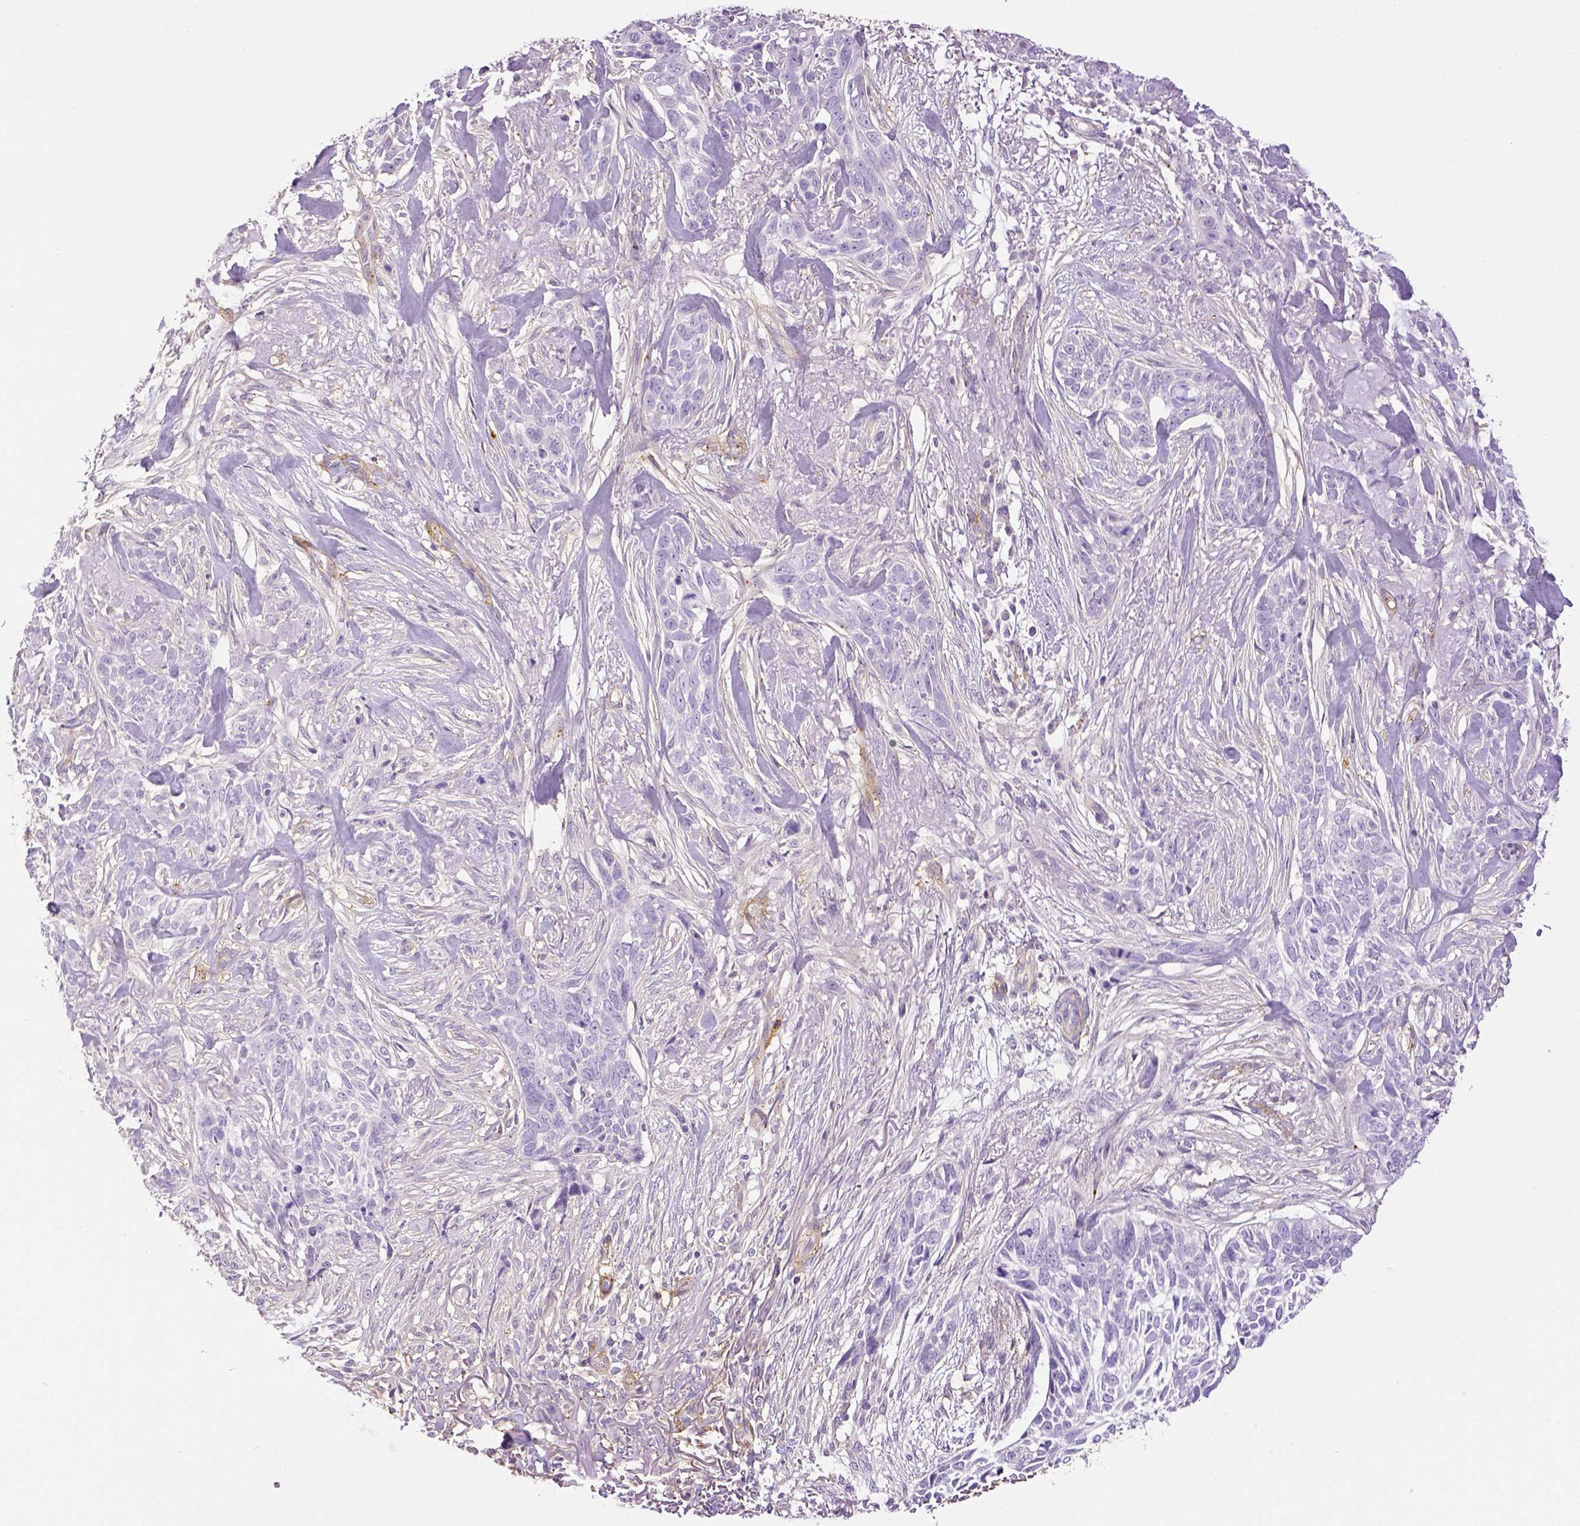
{"staining": {"intensity": "negative", "quantity": "none", "location": "none"}, "tissue": "skin cancer", "cell_type": "Tumor cells", "image_type": "cancer", "snomed": [{"axis": "morphology", "description": "Basal cell carcinoma"}, {"axis": "topography", "description": "Skin"}], "caption": "Tumor cells show no significant expression in skin basal cell carcinoma.", "gene": "THY1", "patient": {"sex": "male", "age": 74}}